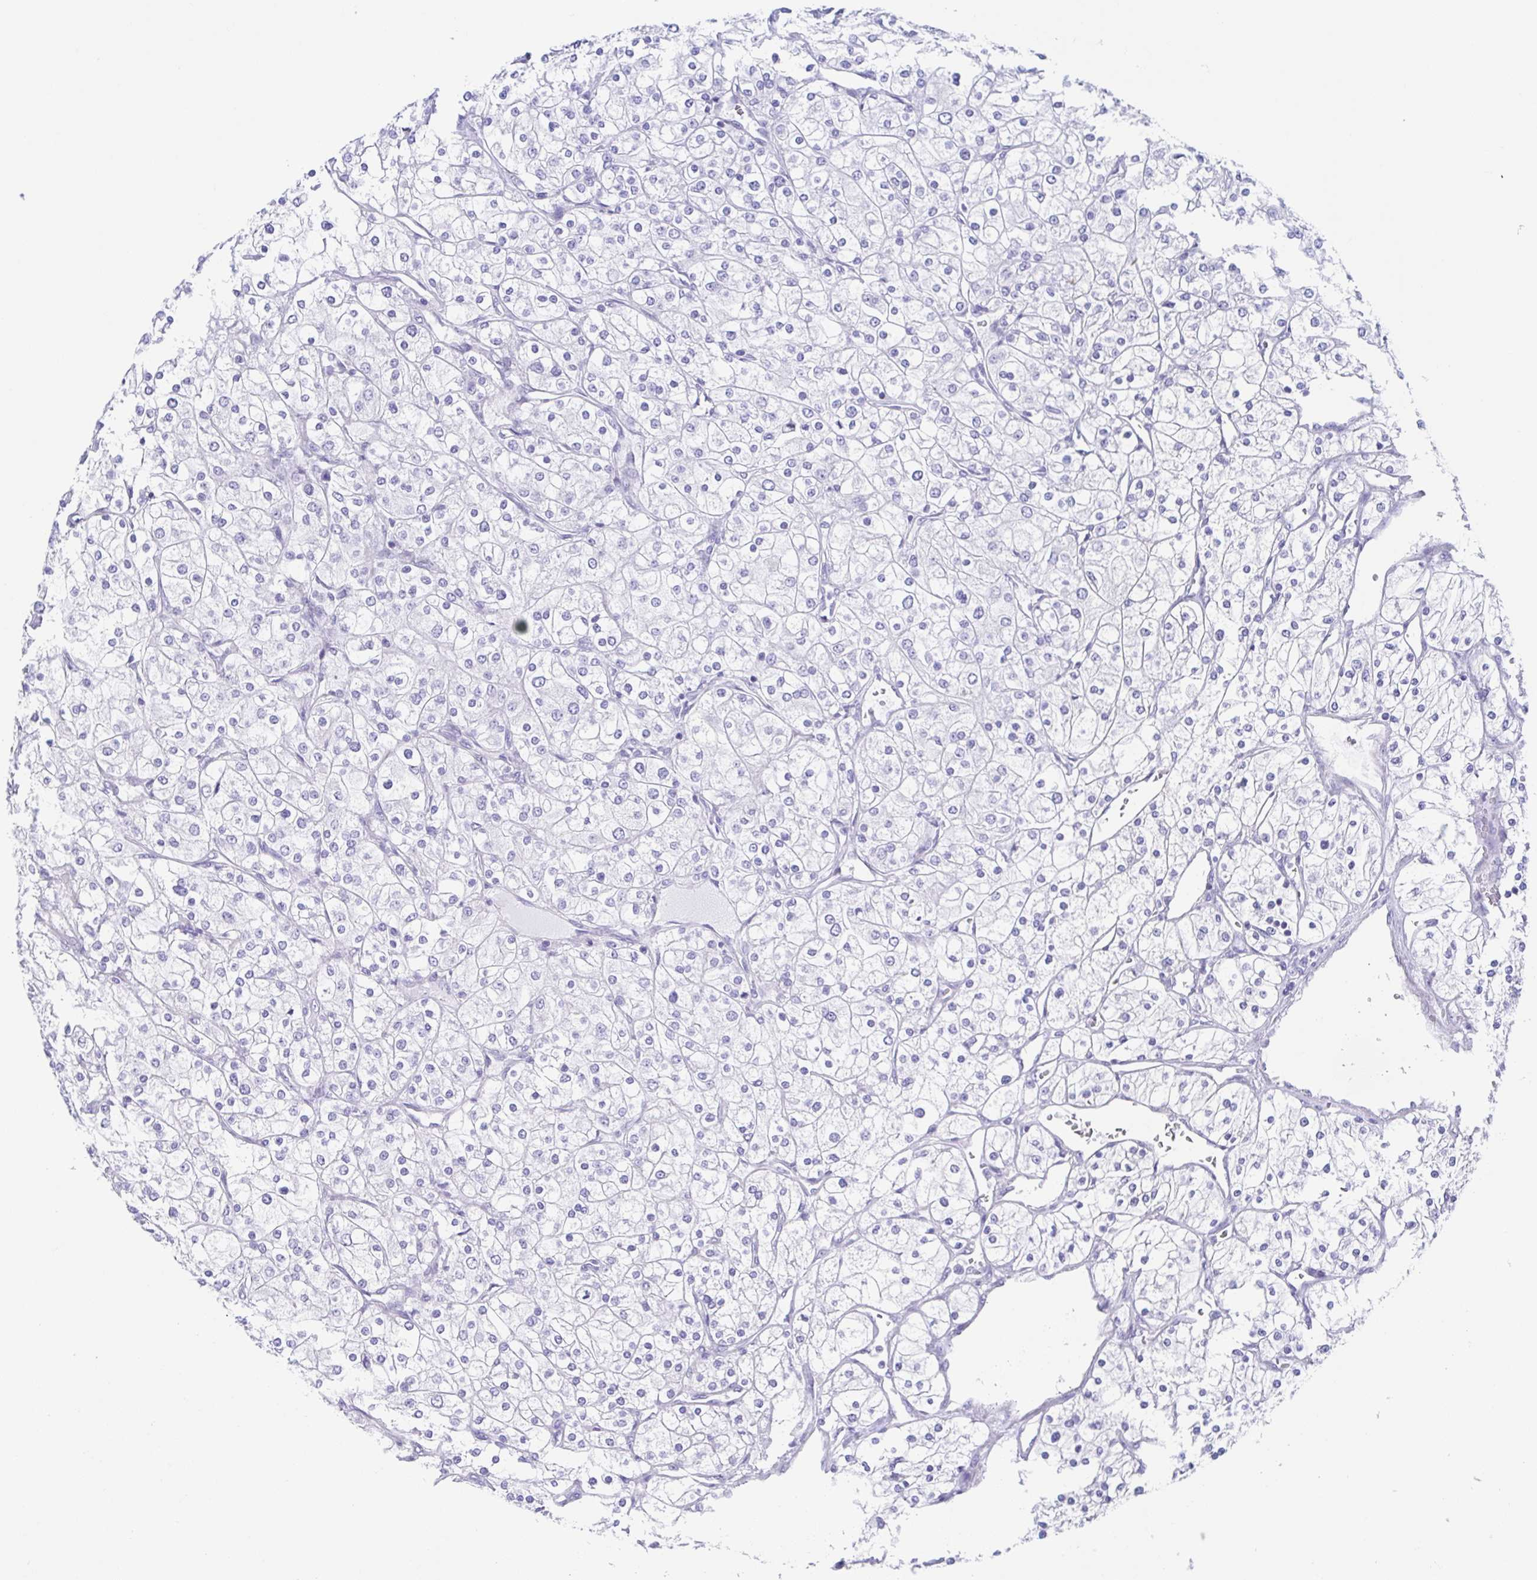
{"staining": {"intensity": "negative", "quantity": "none", "location": "none"}, "tissue": "renal cancer", "cell_type": "Tumor cells", "image_type": "cancer", "snomed": [{"axis": "morphology", "description": "Adenocarcinoma, NOS"}, {"axis": "topography", "description": "Kidney"}], "caption": "Micrograph shows no protein positivity in tumor cells of adenocarcinoma (renal) tissue.", "gene": "TEX12", "patient": {"sex": "male", "age": 80}}